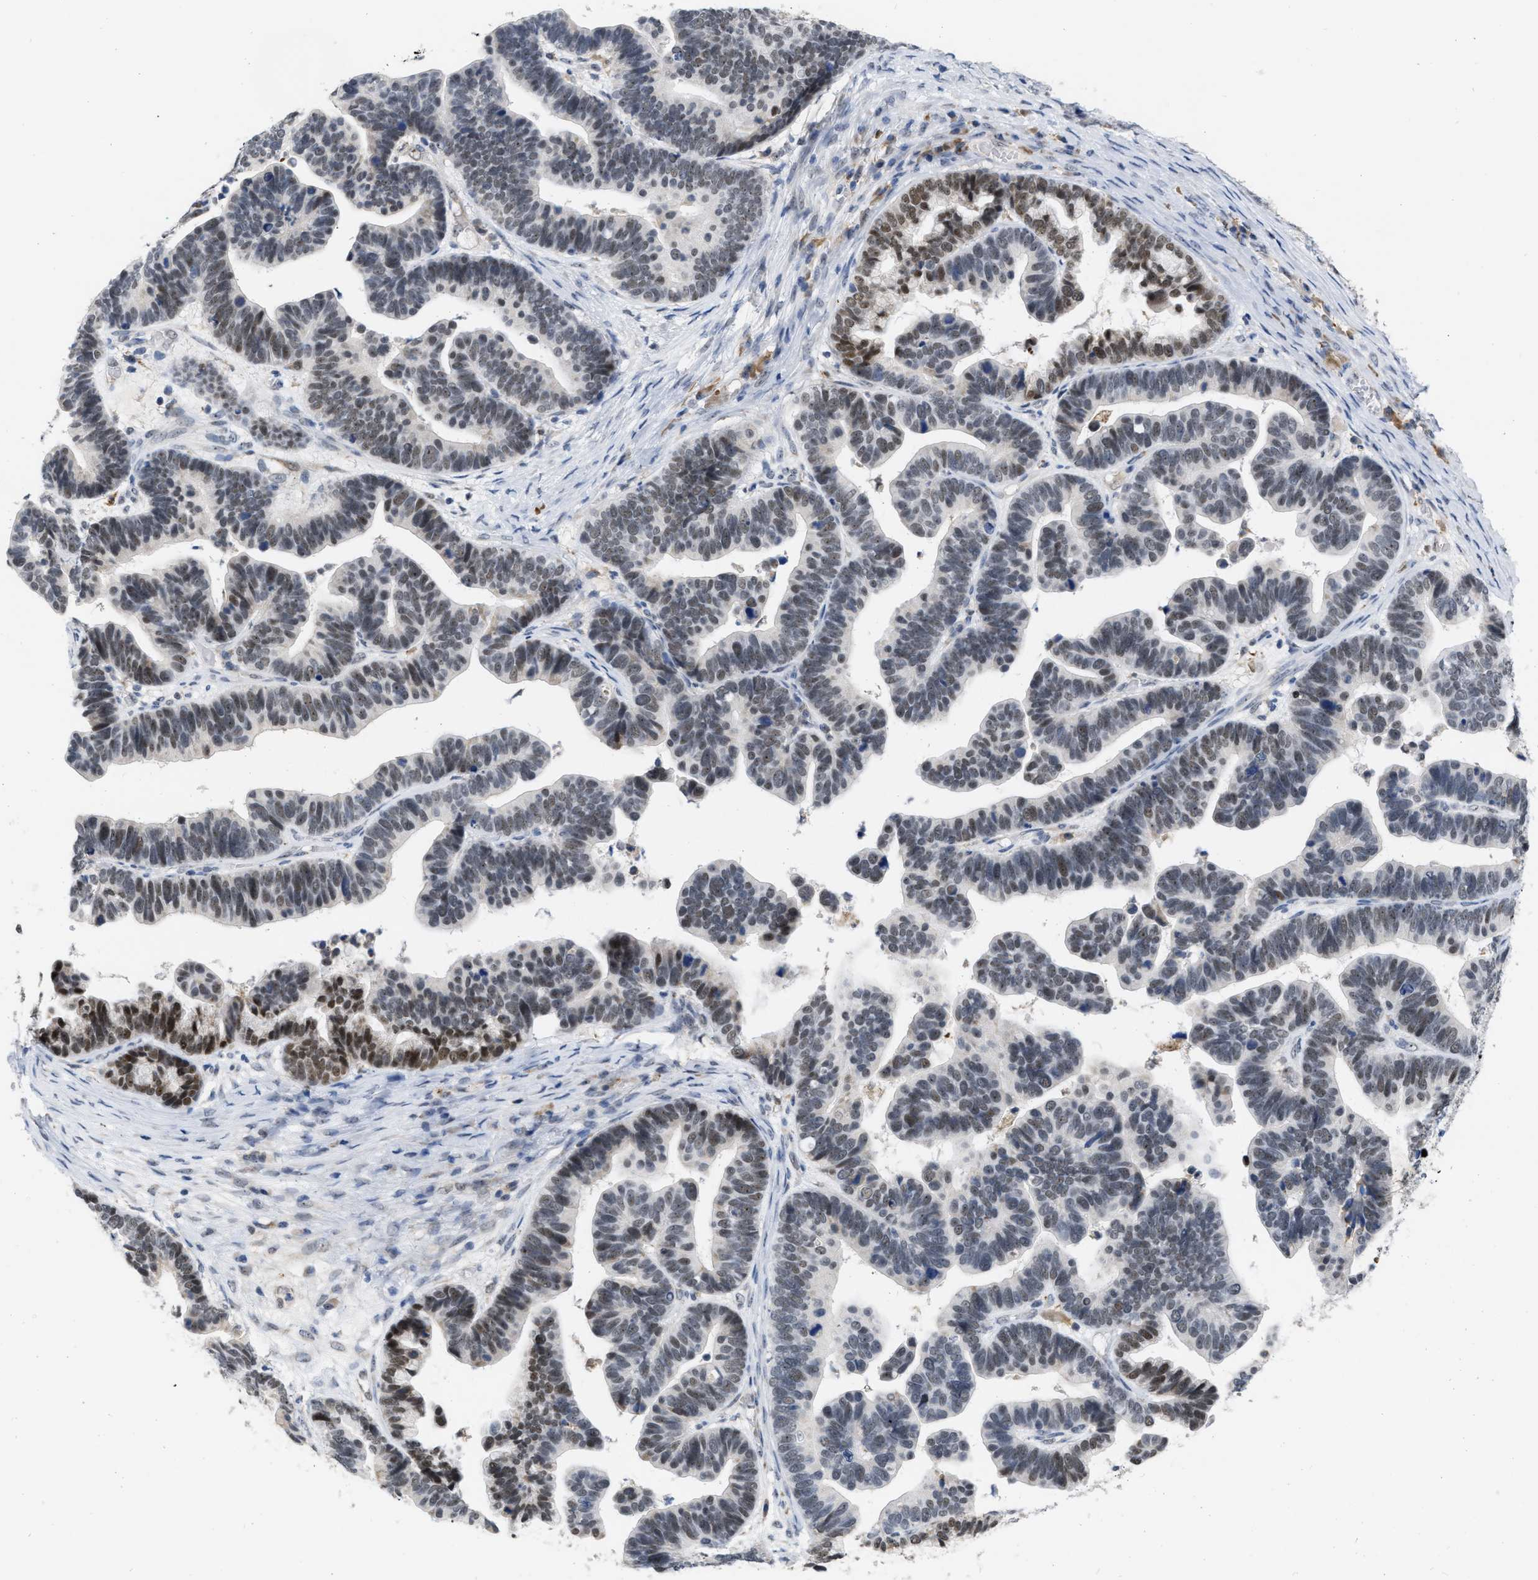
{"staining": {"intensity": "weak", "quantity": "25%-75%", "location": "nuclear"}, "tissue": "ovarian cancer", "cell_type": "Tumor cells", "image_type": "cancer", "snomed": [{"axis": "morphology", "description": "Cystadenocarcinoma, serous, NOS"}, {"axis": "topography", "description": "Ovary"}], "caption": "Immunohistochemistry (IHC) of ovarian cancer exhibits low levels of weak nuclear staining in approximately 25%-75% of tumor cells.", "gene": "ELAC2", "patient": {"sex": "female", "age": 56}}